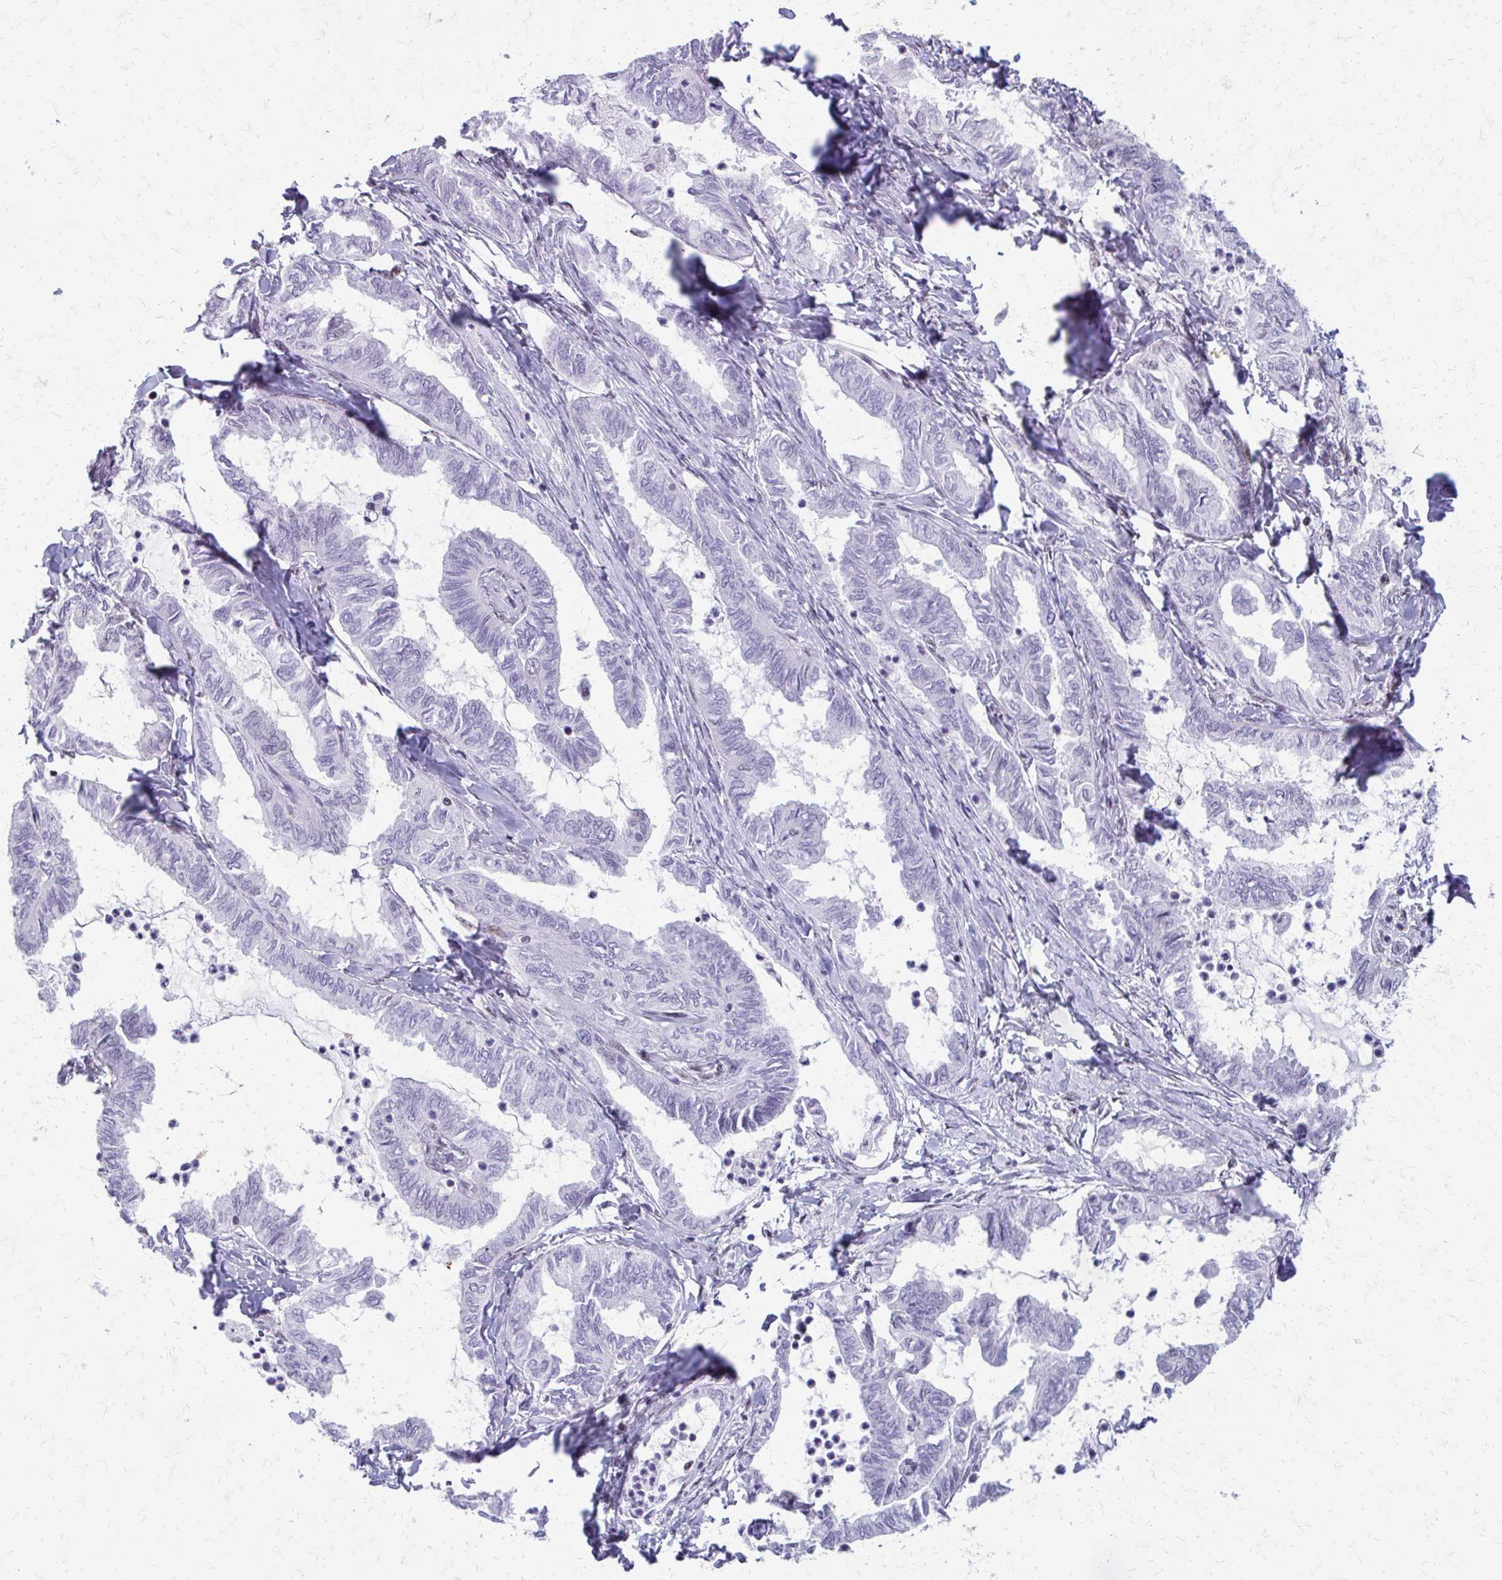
{"staining": {"intensity": "weak", "quantity": "25%-75%", "location": "nuclear"}, "tissue": "ovarian cancer", "cell_type": "Tumor cells", "image_type": "cancer", "snomed": [{"axis": "morphology", "description": "Carcinoma, endometroid"}, {"axis": "topography", "description": "Ovary"}], "caption": "Human ovarian cancer (endometroid carcinoma) stained with a brown dye shows weak nuclear positive staining in about 25%-75% of tumor cells.", "gene": "SS18", "patient": {"sex": "female", "age": 70}}